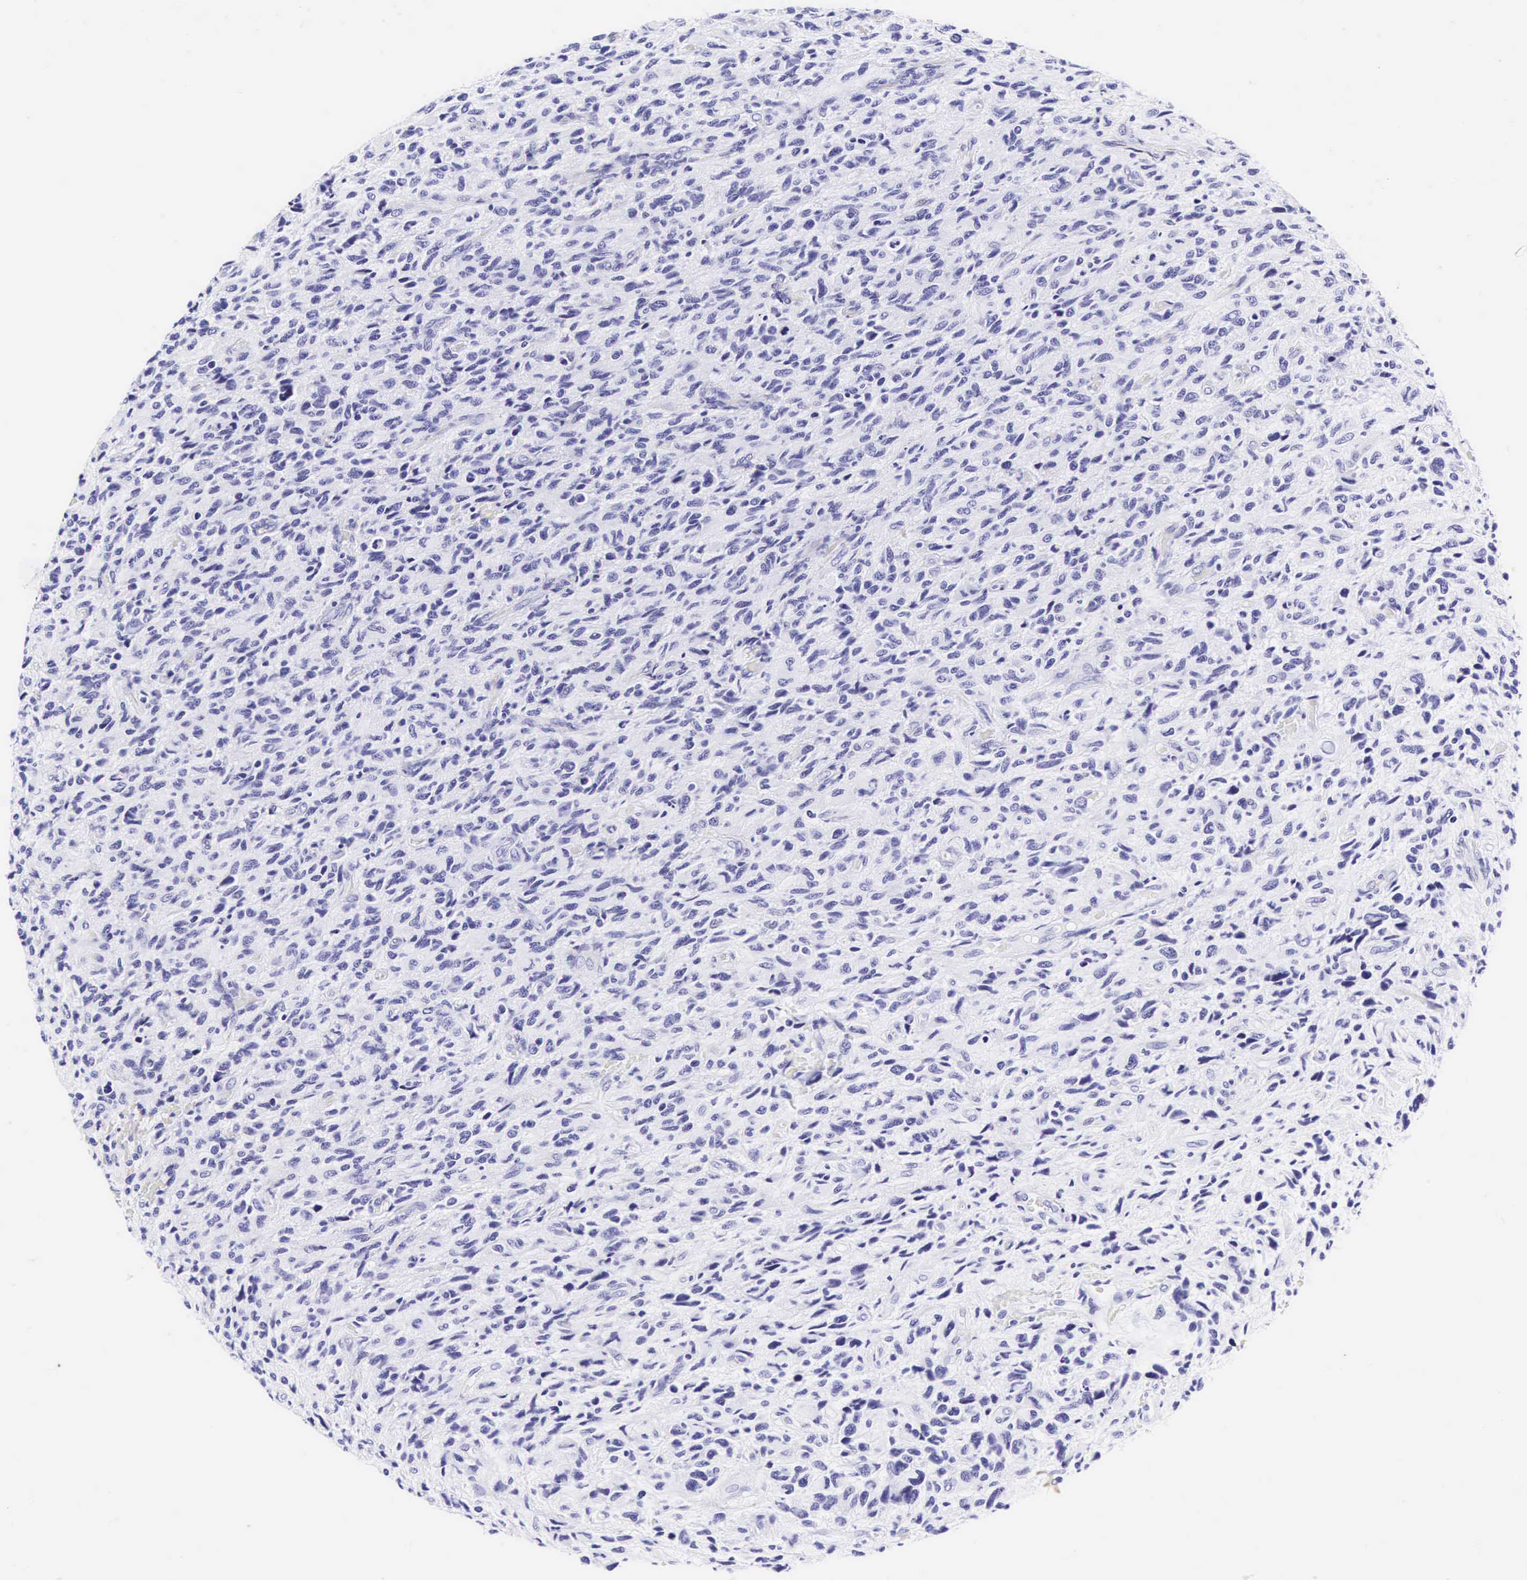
{"staining": {"intensity": "negative", "quantity": "none", "location": "none"}, "tissue": "glioma", "cell_type": "Tumor cells", "image_type": "cancer", "snomed": [{"axis": "morphology", "description": "Glioma, malignant, High grade"}, {"axis": "topography", "description": "Brain"}], "caption": "Tumor cells show no significant positivity in malignant glioma (high-grade).", "gene": "KRT18", "patient": {"sex": "female", "age": 60}}